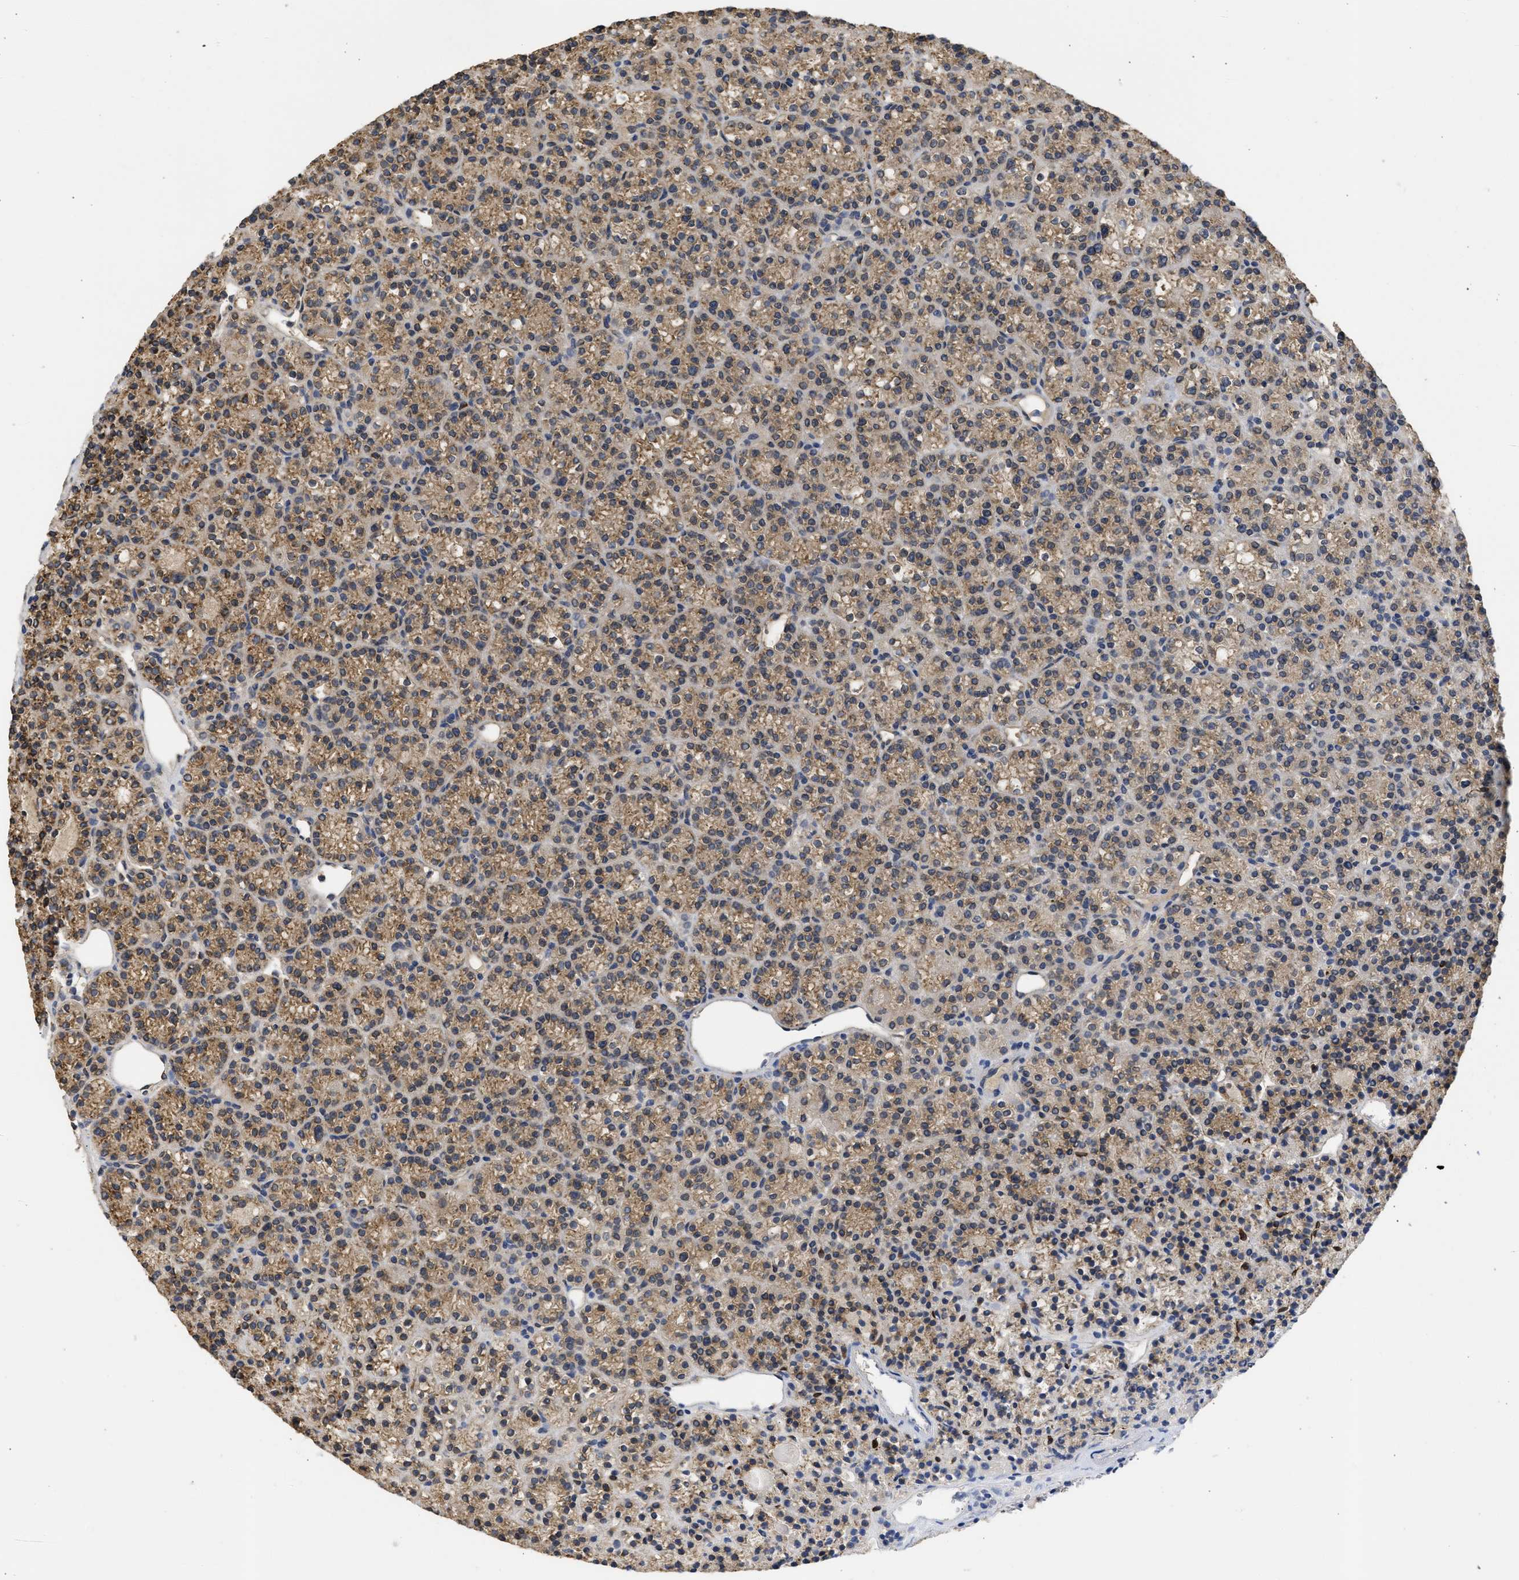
{"staining": {"intensity": "moderate", "quantity": "25%-75%", "location": "cytoplasmic/membranous"}, "tissue": "parathyroid gland", "cell_type": "Glandular cells", "image_type": "normal", "snomed": [{"axis": "morphology", "description": "Normal tissue, NOS"}, {"axis": "morphology", "description": "Adenoma, NOS"}, {"axis": "topography", "description": "Parathyroid gland"}], "caption": "IHC micrograph of normal parathyroid gland: human parathyroid gland stained using immunohistochemistry reveals medium levels of moderate protein expression localized specifically in the cytoplasmic/membranous of glandular cells, appearing as a cytoplasmic/membranous brown color.", "gene": "DNAJC1", "patient": {"sex": "female", "age": 64}}